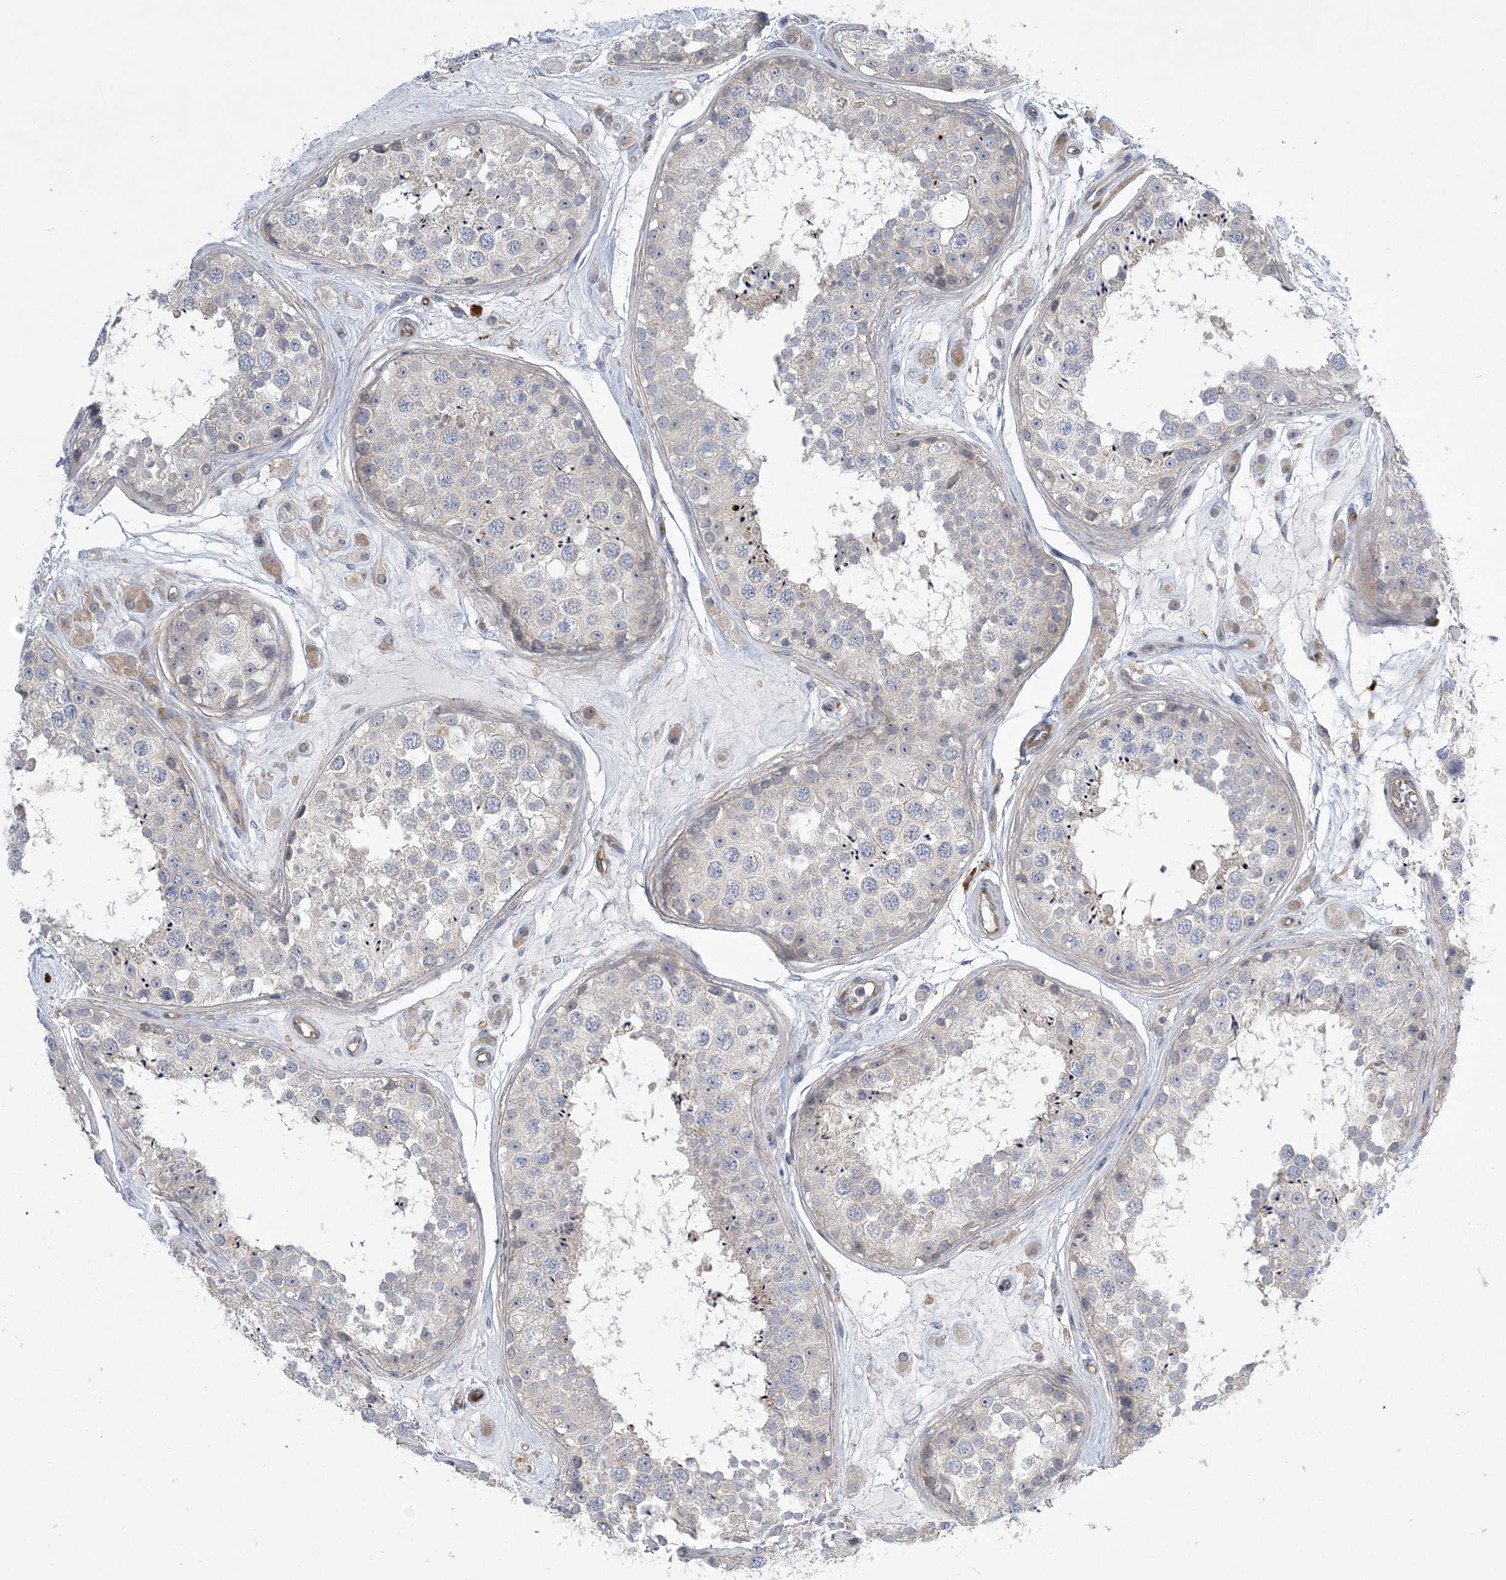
{"staining": {"intensity": "negative", "quantity": "none", "location": "none"}, "tissue": "testis", "cell_type": "Cells in seminiferous ducts", "image_type": "normal", "snomed": [{"axis": "morphology", "description": "Normal tissue, NOS"}, {"axis": "topography", "description": "Testis"}], "caption": "The image exhibits no staining of cells in seminiferous ducts in benign testis.", "gene": "CALN1", "patient": {"sex": "male", "age": 25}}